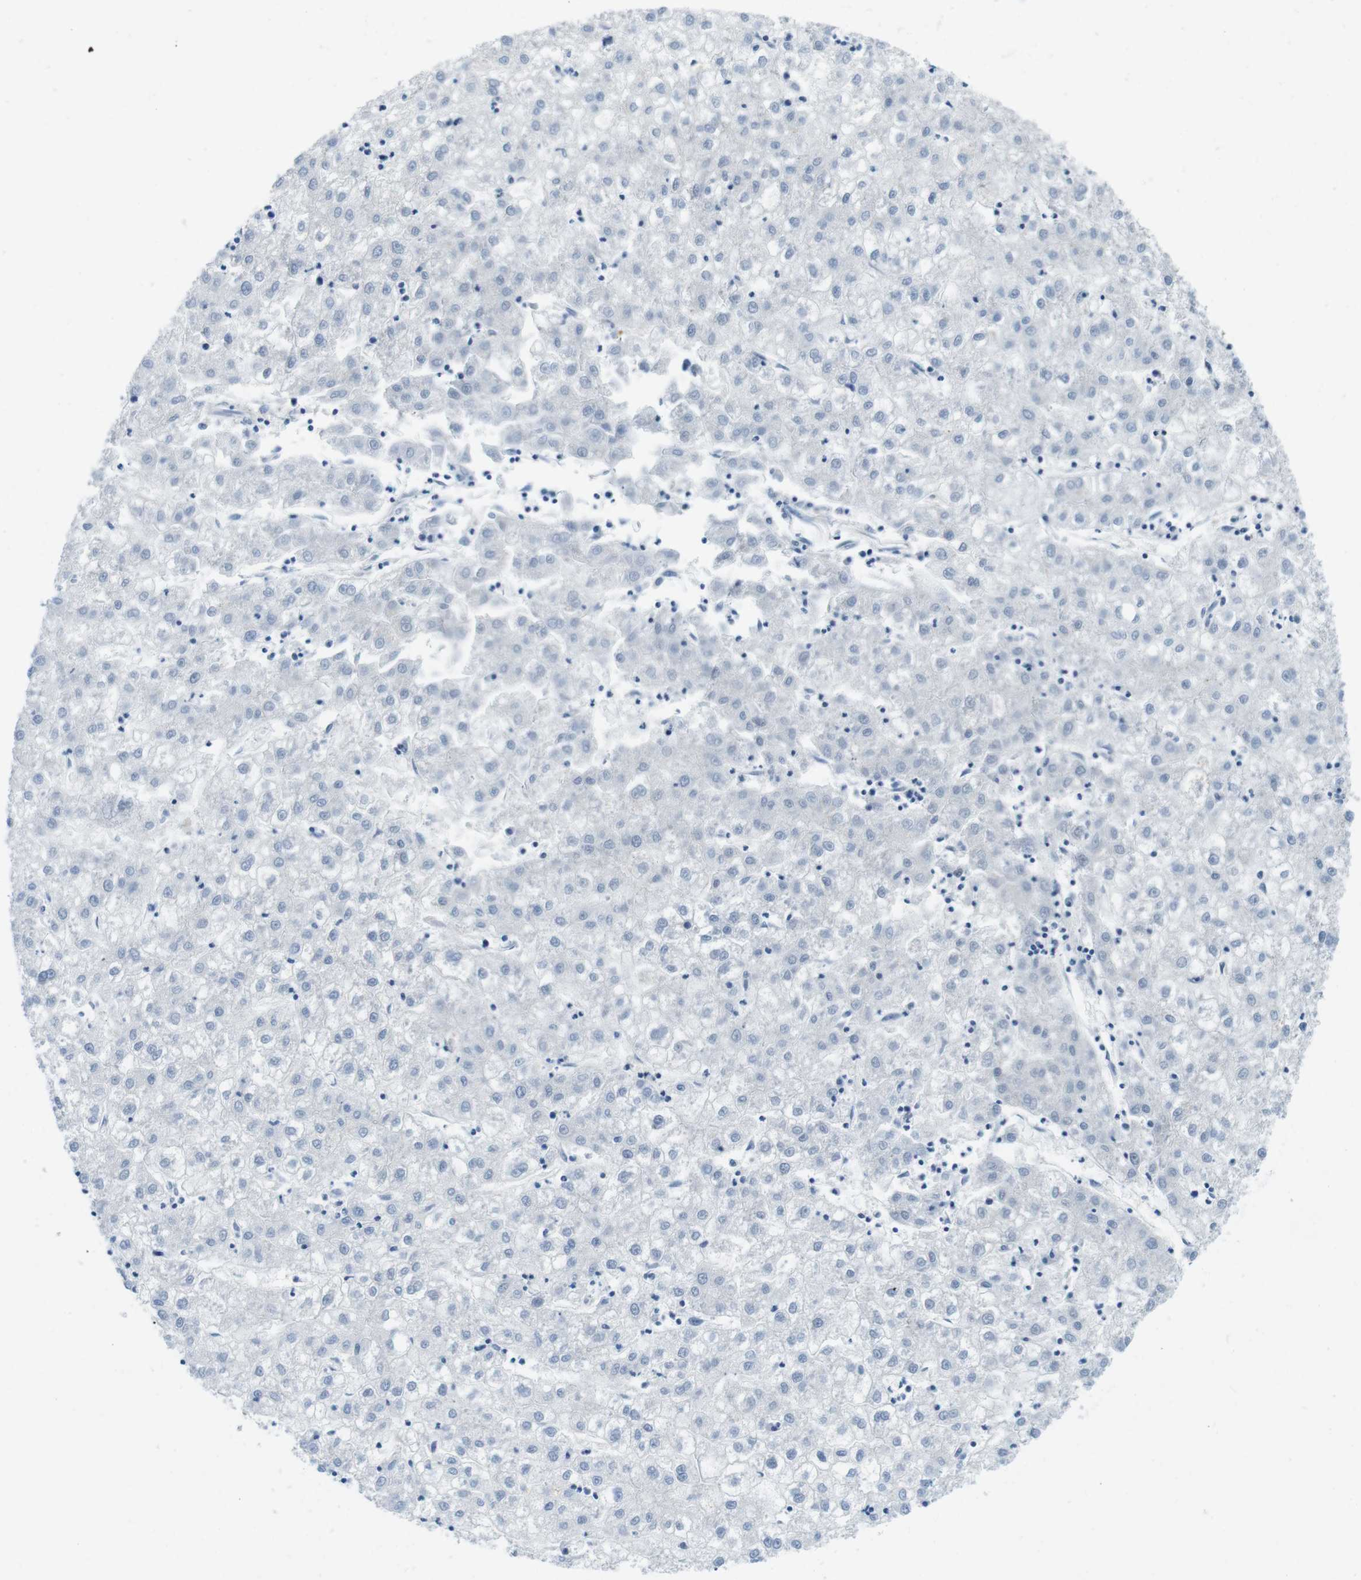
{"staining": {"intensity": "negative", "quantity": "none", "location": "none"}, "tissue": "liver cancer", "cell_type": "Tumor cells", "image_type": "cancer", "snomed": [{"axis": "morphology", "description": "Carcinoma, Hepatocellular, NOS"}, {"axis": "topography", "description": "Liver"}], "caption": "DAB (3,3'-diaminobenzidine) immunohistochemical staining of liver cancer demonstrates no significant expression in tumor cells.", "gene": "CASP2", "patient": {"sex": "male", "age": 72}}